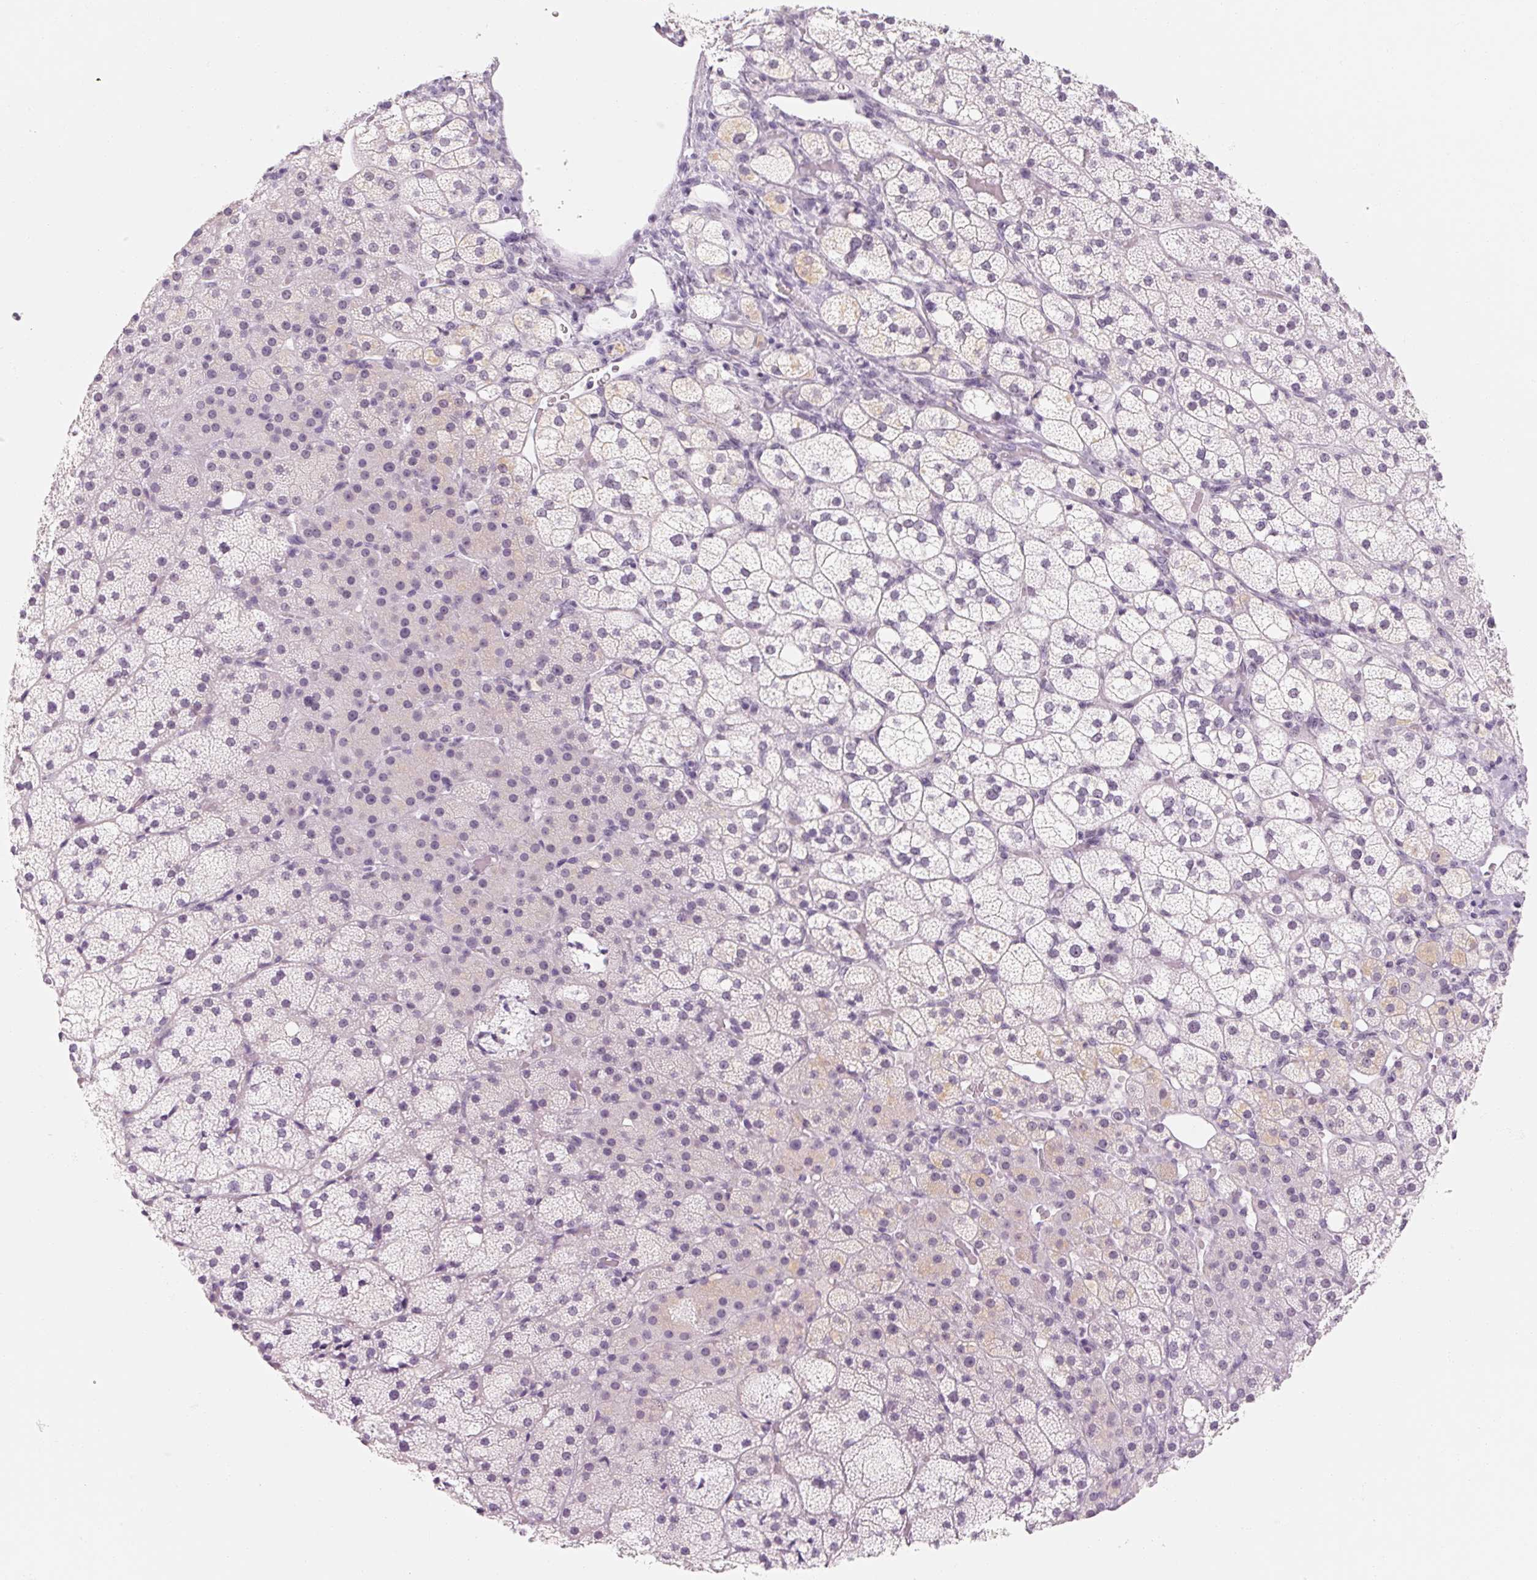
{"staining": {"intensity": "negative", "quantity": "none", "location": "none"}, "tissue": "adrenal gland", "cell_type": "Glandular cells", "image_type": "normal", "snomed": [{"axis": "morphology", "description": "Normal tissue, NOS"}, {"axis": "topography", "description": "Adrenal gland"}], "caption": "Adrenal gland was stained to show a protein in brown. There is no significant expression in glandular cells.", "gene": "ZIC4", "patient": {"sex": "male", "age": 53}}